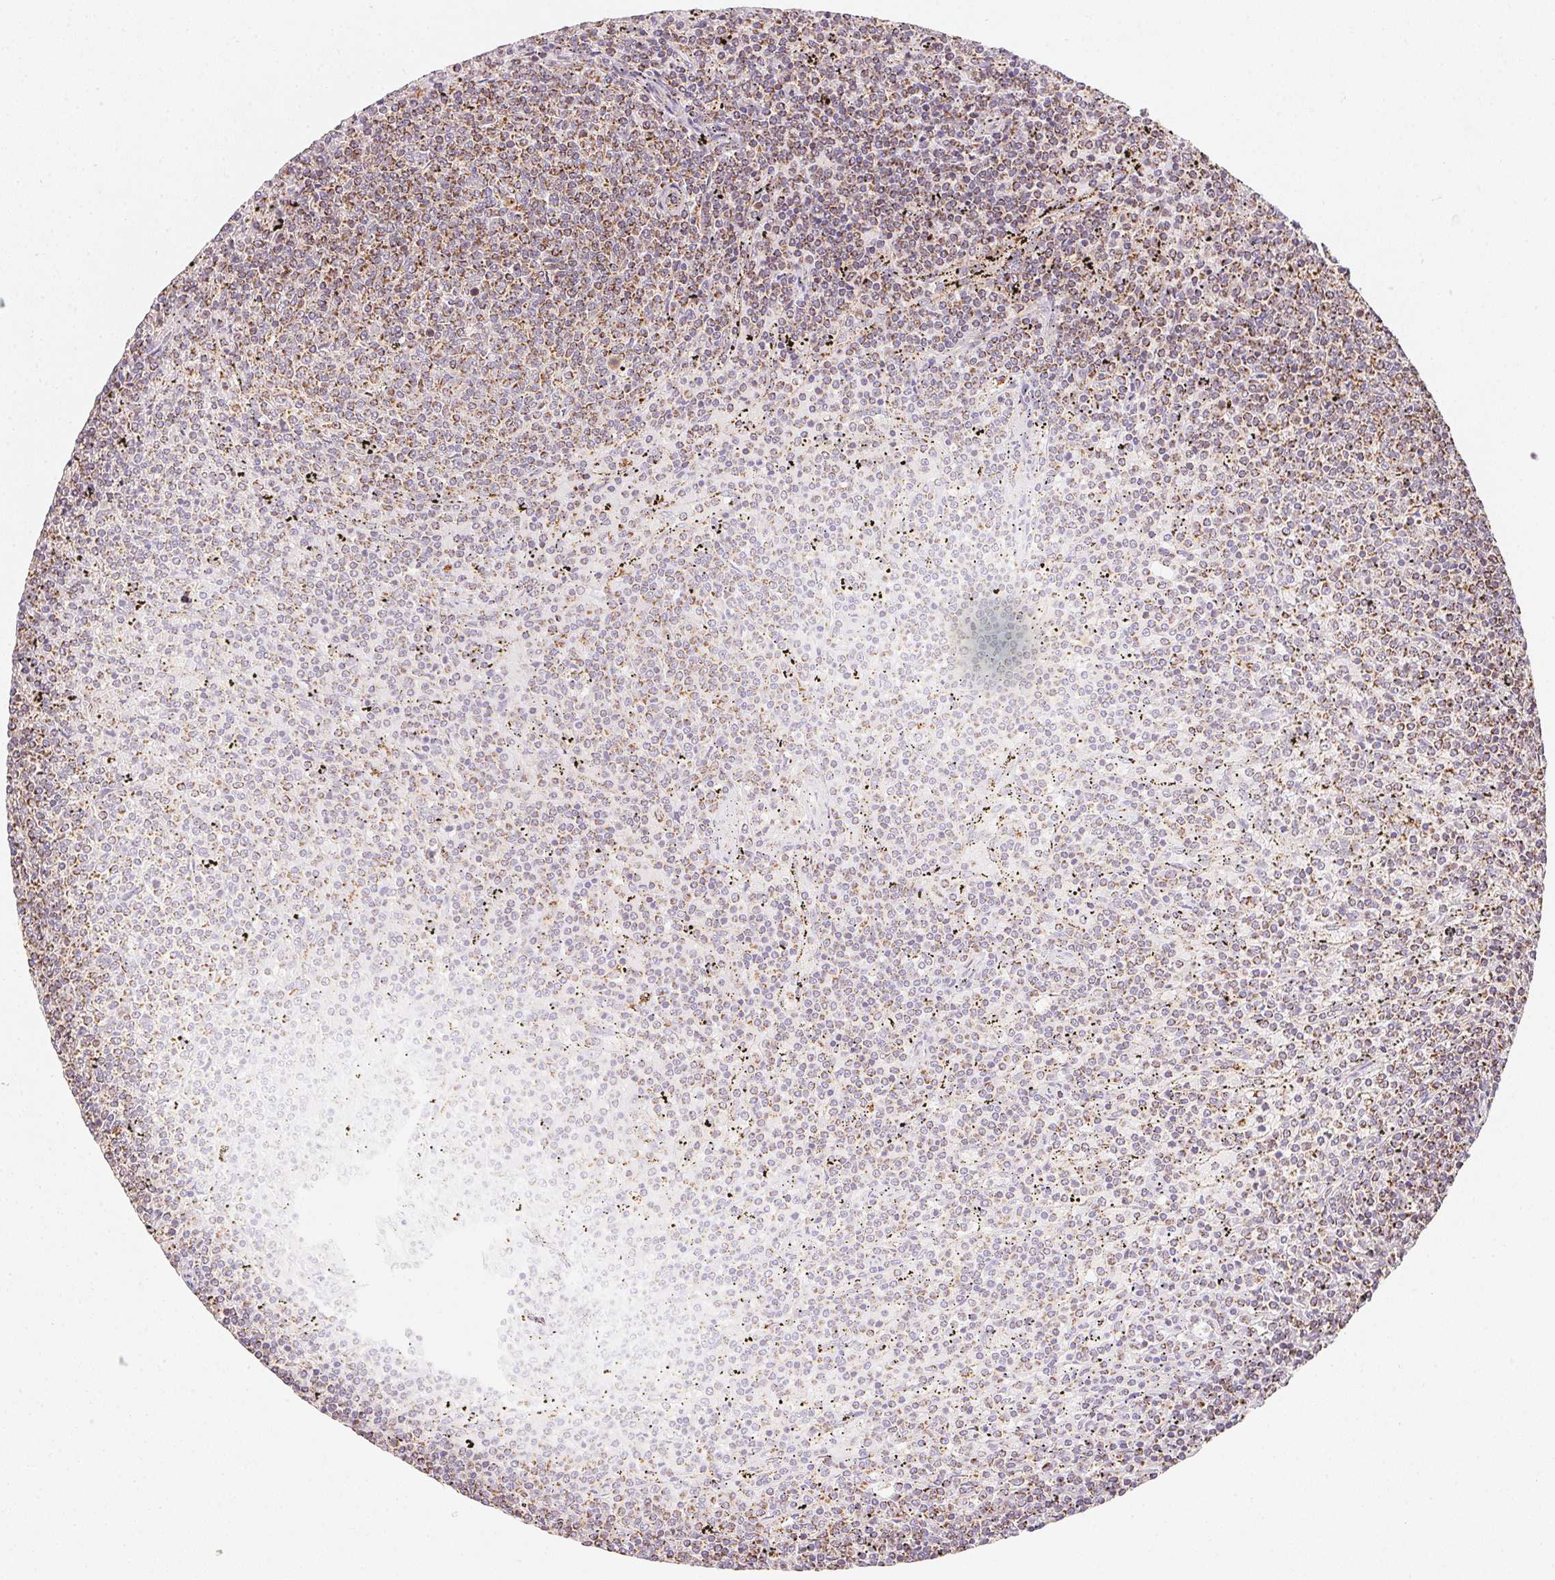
{"staining": {"intensity": "moderate", "quantity": "25%-75%", "location": "cytoplasmic/membranous"}, "tissue": "lymphoma", "cell_type": "Tumor cells", "image_type": "cancer", "snomed": [{"axis": "morphology", "description": "Malignant lymphoma, non-Hodgkin's type, Low grade"}, {"axis": "topography", "description": "Spleen"}], "caption": "Protein analysis of lymphoma tissue reveals moderate cytoplasmic/membranous expression in approximately 25%-75% of tumor cells.", "gene": "NDUFS6", "patient": {"sex": "female", "age": 50}}